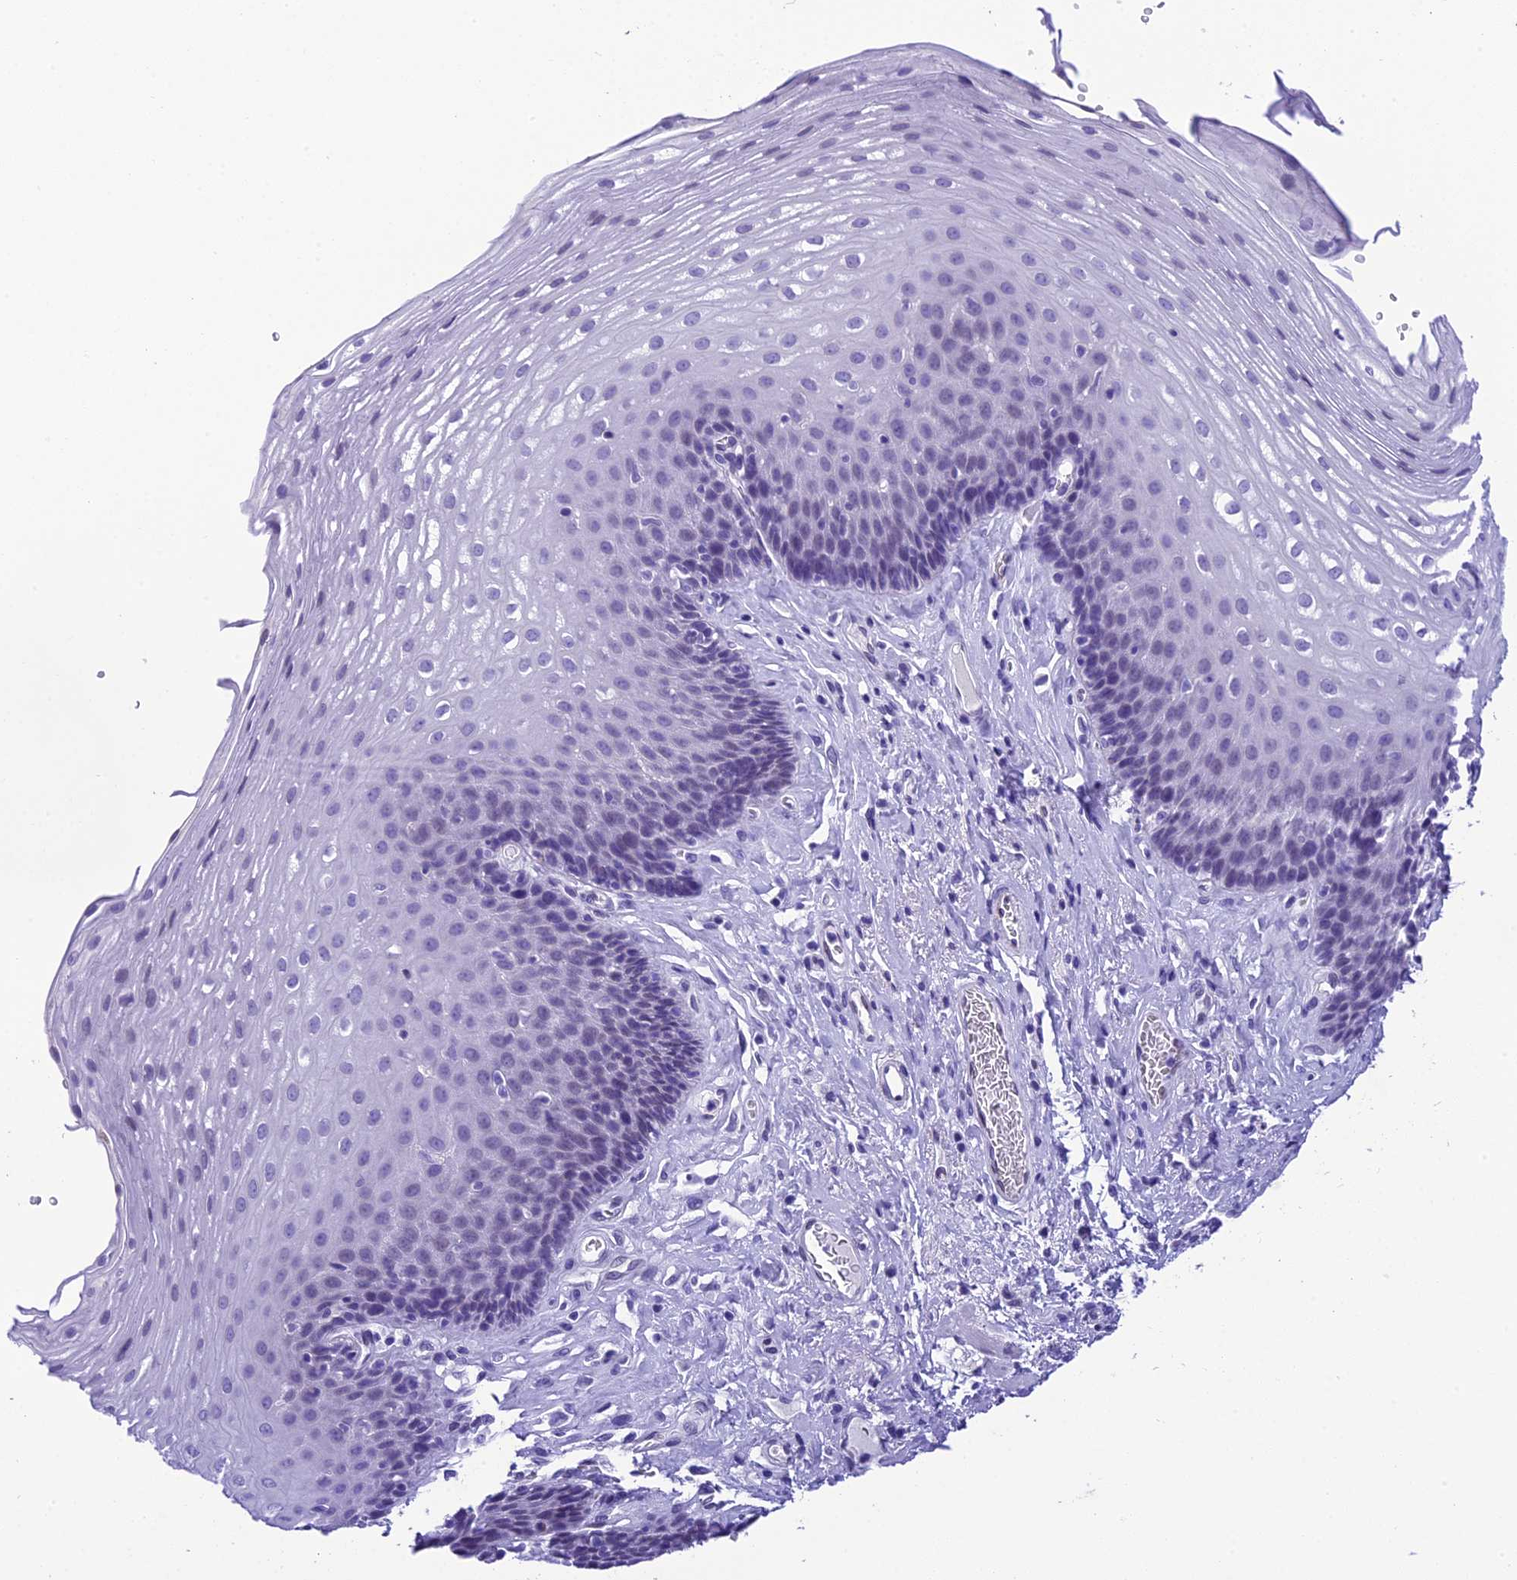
{"staining": {"intensity": "negative", "quantity": "none", "location": "none"}, "tissue": "esophagus", "cell_type": "Squamous epithelial cells", "image_type": "normal", "snomed": [{"axis": "morphology", "description": "Normal tissue, NOS"}, {"axis": "topography", "description": "Esophagus"}], "caption": "This is an immunohistochemistry image of unremarkable human esophagus. There is no expression in squamous epithelial cells.", "gene": "METTL25", "patient": {"sex": "female", "age": 66}}